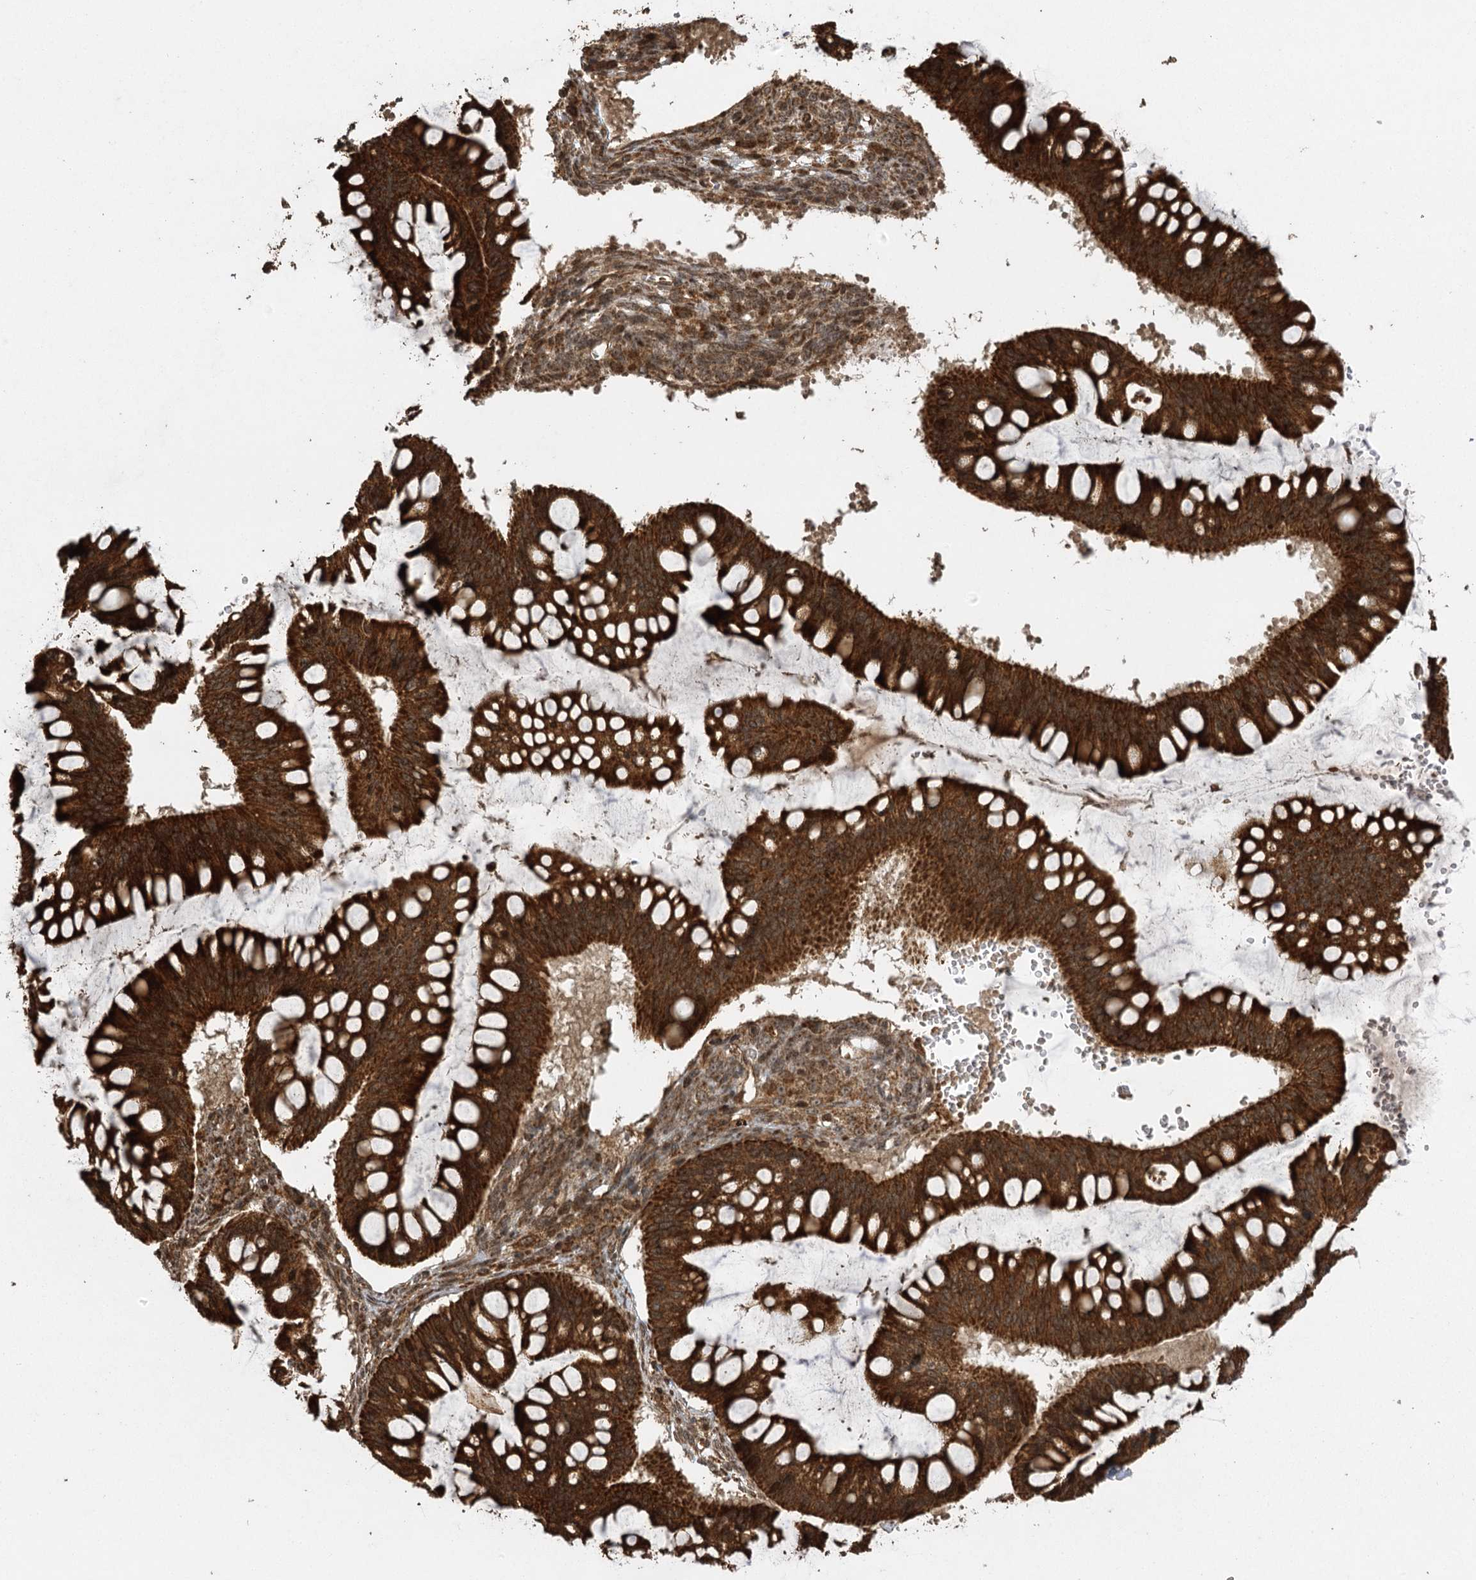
{"staining": {"intensity": "strong", "quantity": ">75%", "location": "cytoplasmic/membranous"}, "tissue": "ovarian cancer", "cell_type": "Tumor cells", "image_type": "cancer", "snomed": [{"axis": "morphology", "description": "Cystadenocarcinoma, mucinous, NOS"}, {"axis": "topography", "description": "Ovary"}], "caption": "Human mucinous cystadenocarcinoma (ovarian) stained for a protein (brown) displays strong cytoplasmic/membranous positive positivity in approximately >75% of tumor cells.", "gene": "IL11RA", "patient": {"sex": "female", "age": 73}}